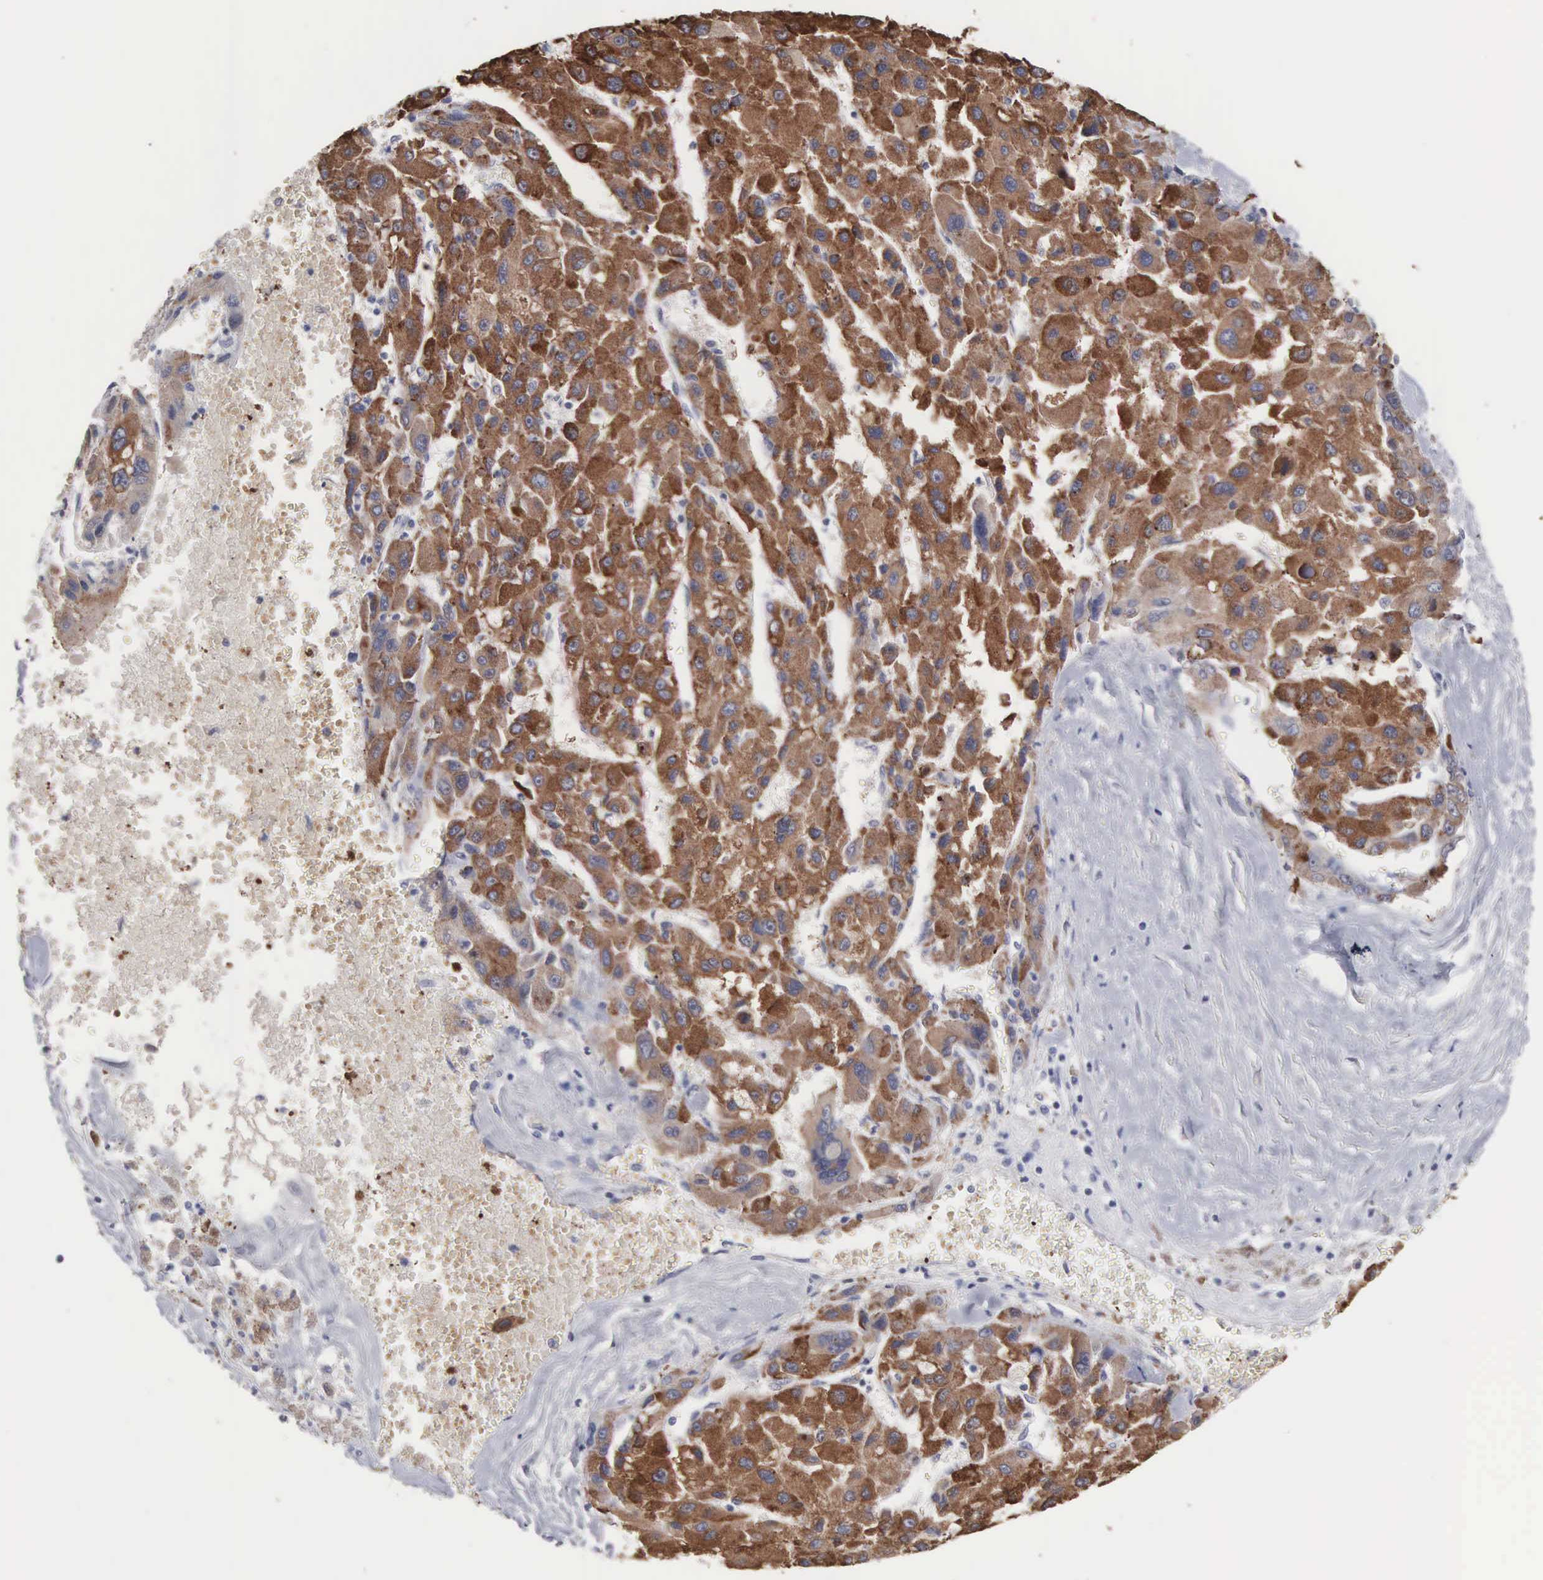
{"staining": {"intensity": "moderate", "quantity": ">75%", "location": "cytoplasmic/membranous"}, "tissue": "liver cancer", "cell_type": "Tumor cells", "image_type": "cancer", "snomed": [{"axis": "morphology", "description": "Carcinoma, Hepatocellular, NOS"}, {"axis": "topography", "description": "Liver"}], "caption": "An immunohistochemistry (IHC) histopathology image of tumor tissue is shown. Protein staining in brown highlights moderate cytoplasmic/membranous positivity in liver cancer (hepatocellular carcinoma) within tumor cells. The staining was performed using DAB (3,3'-diaminobenzidine), with brown indicating positive protein expression. Nuclei are stained blue with hematoxylin.", "gene": "ACOT4", "patient": {"sex": "male", "age": 64}}